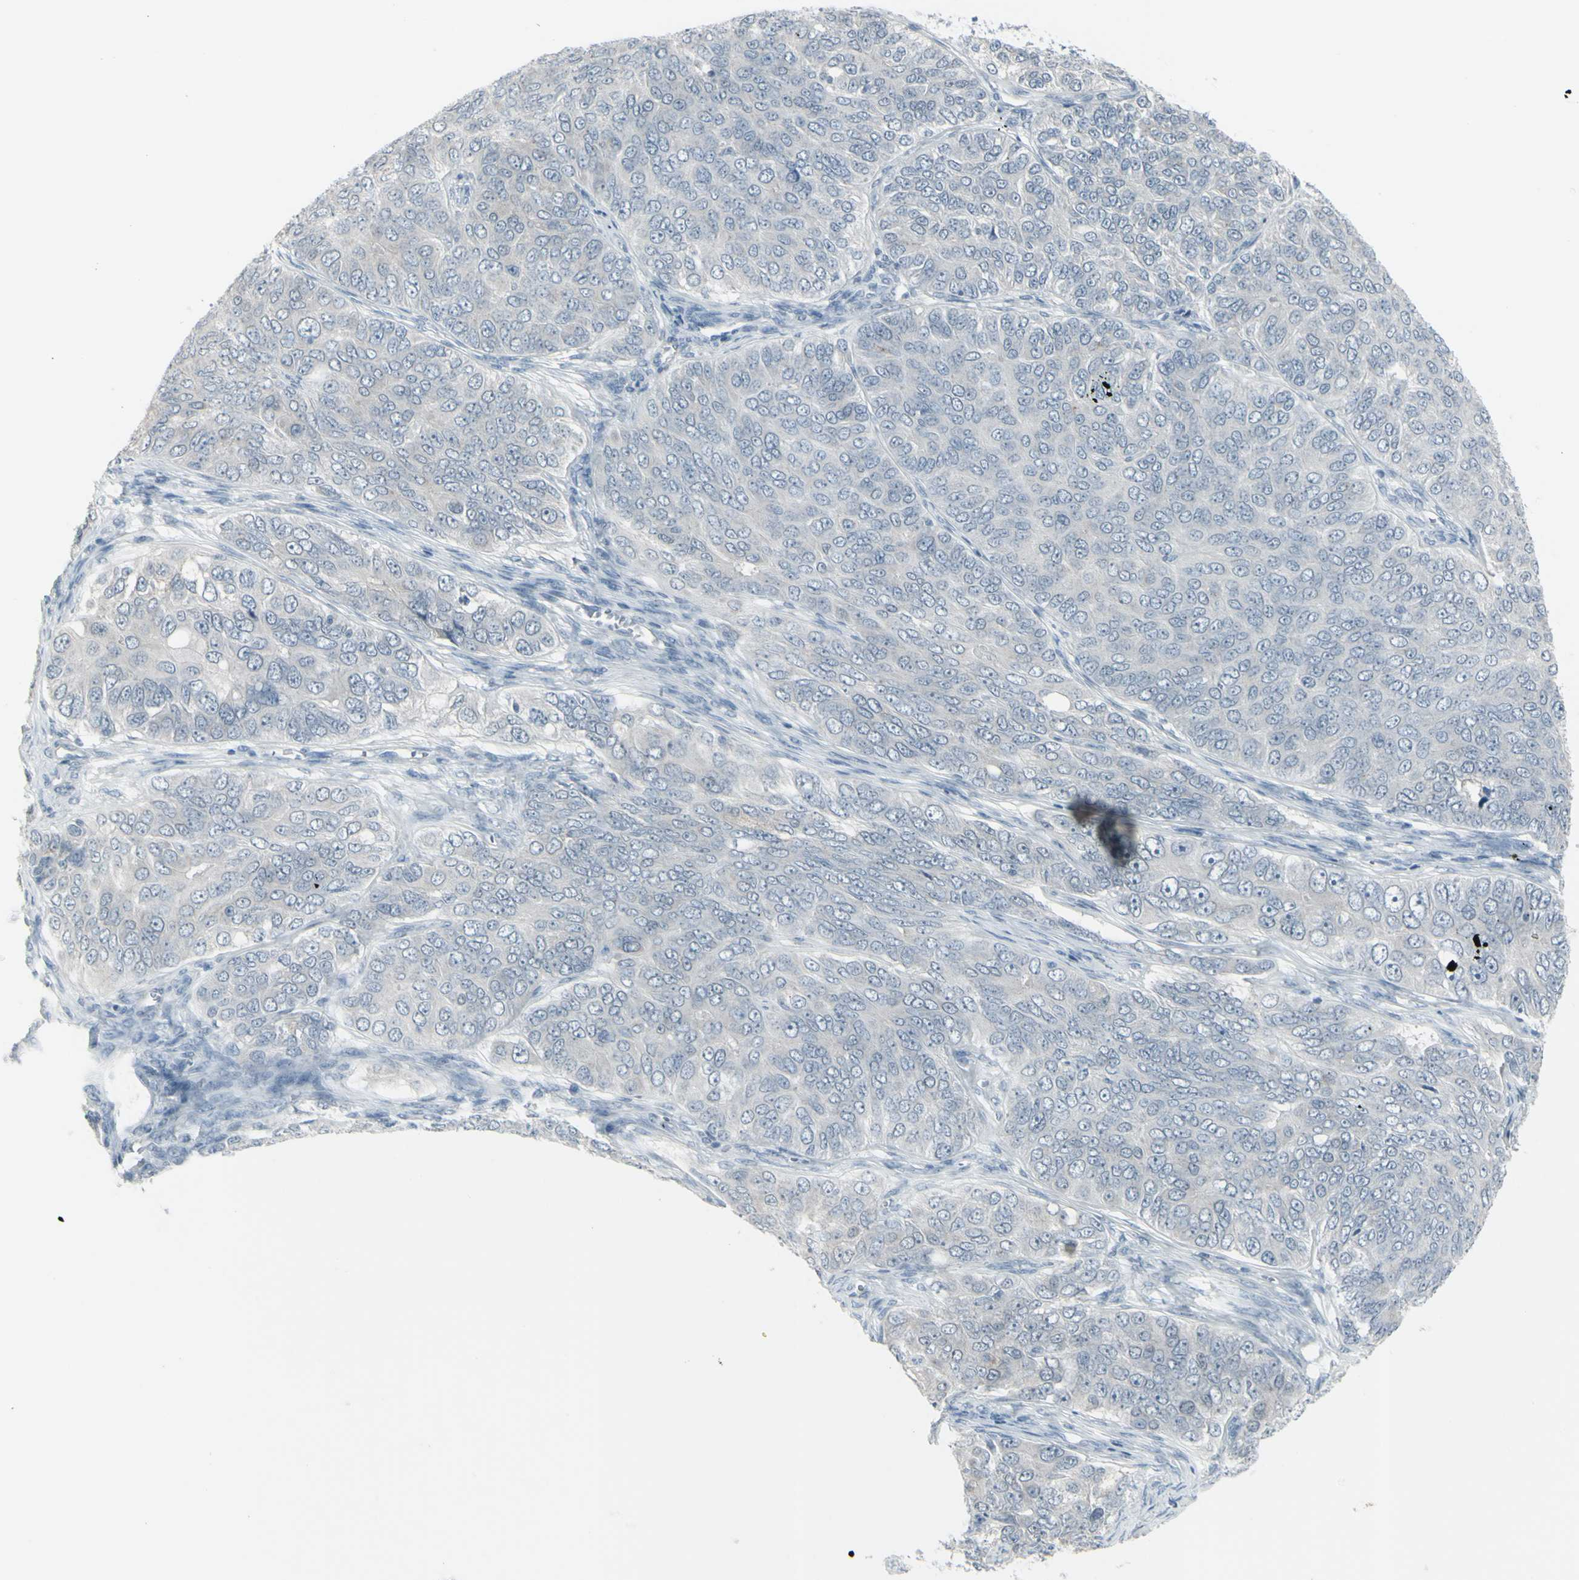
{"staining": {"intensity": "negative", "quantity": "none", "location": "none"}, "tissue": "ovarian cancer", "cell_type": "Tumor cells", "image_type": "cancer", "snomed": [{"axis": "morphology", "description": "Carcinoma, endometroid"}, {"axis": "topography", "description": "Ovary"}], "caption": "Ovarian cancer (endometroid carcinoma) stained for a protein using immunohistochemistry exhibits no staining tumor cells.", "gene": "RAB3A", "patient": {"sex": "female", "age": 51}}